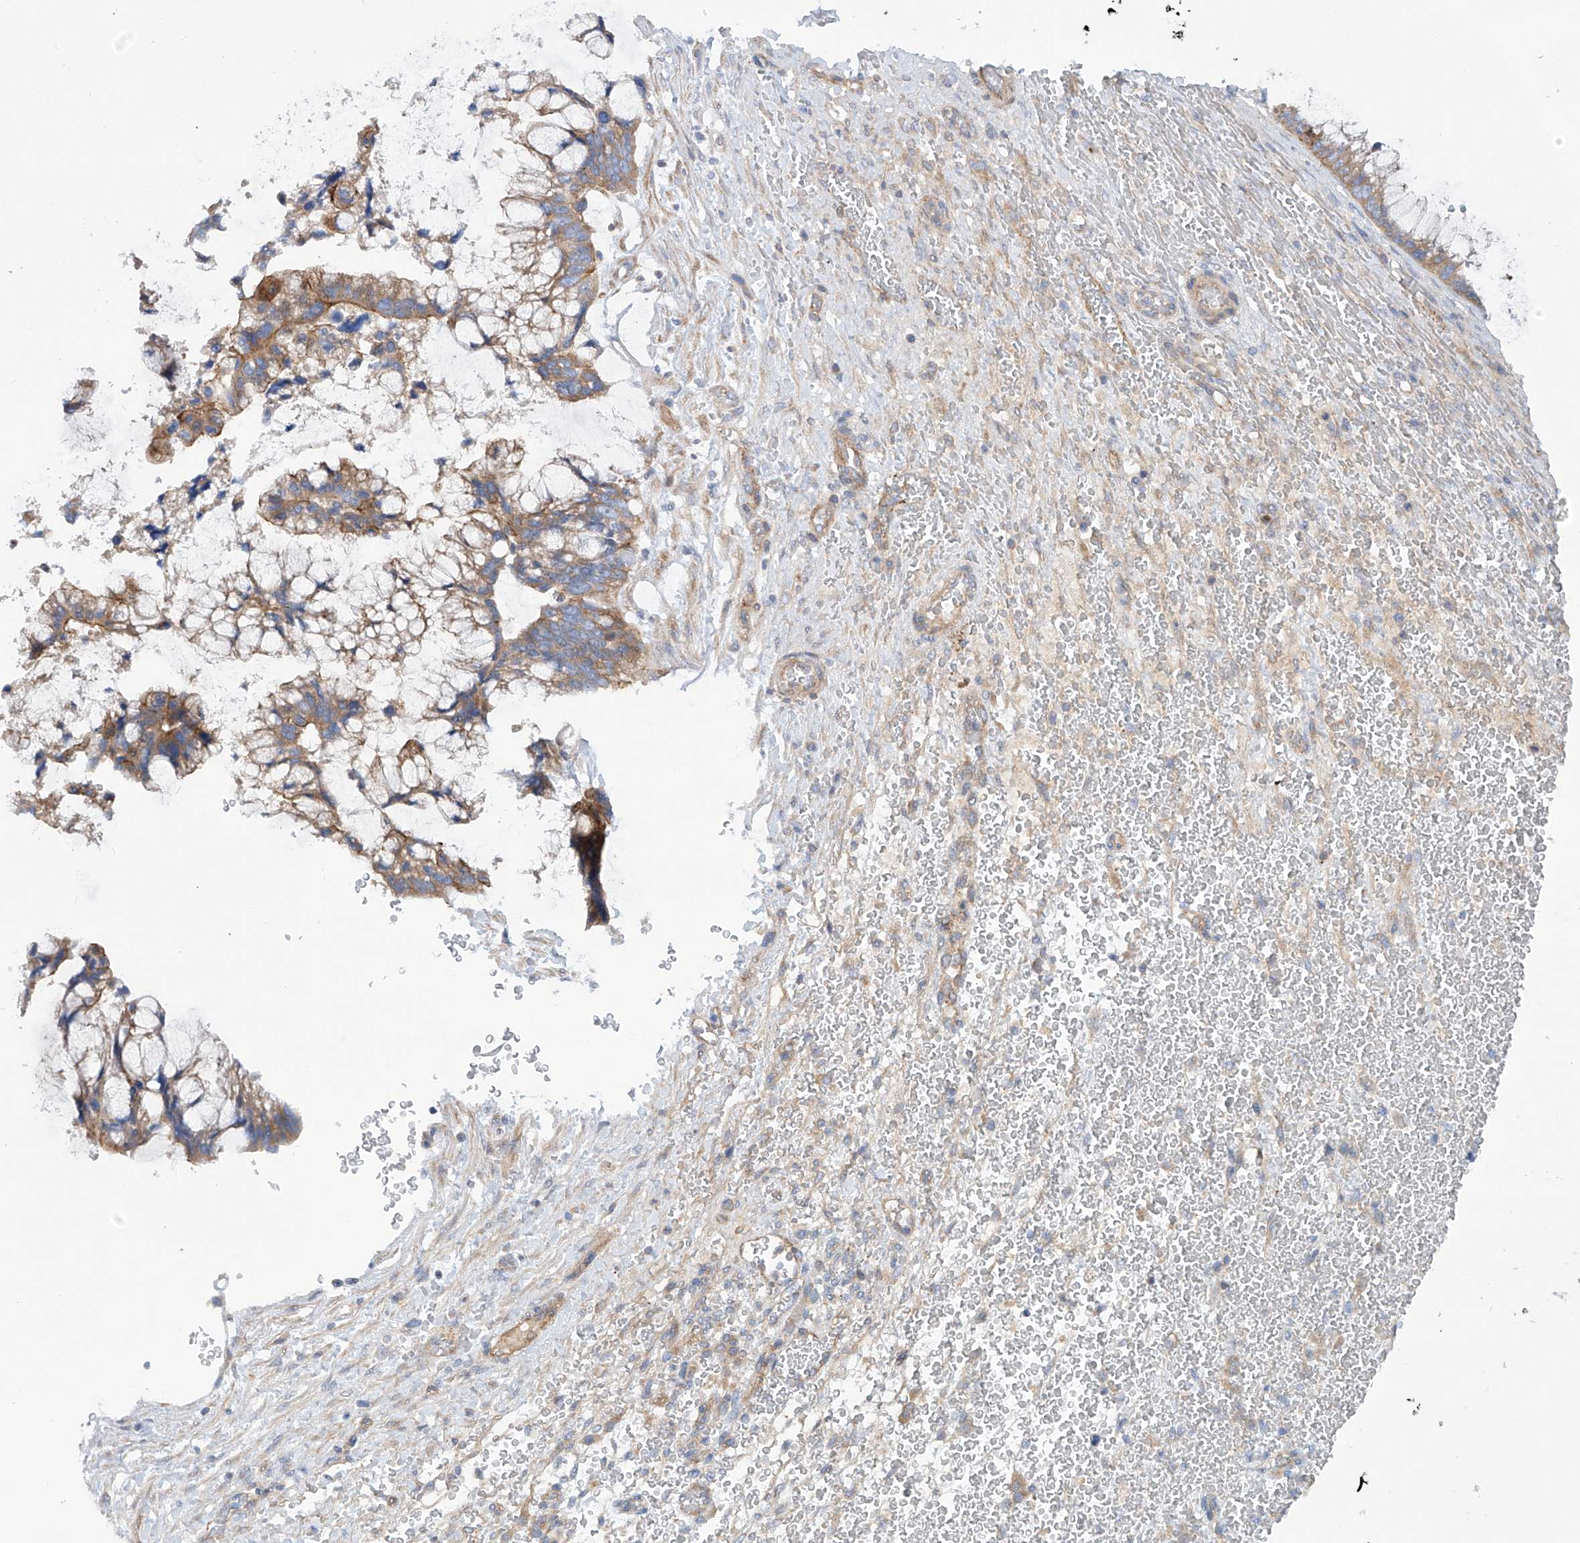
{"staining": {"intensity": "moderate", "quantity": ">75%", "location": "cytoplasmic/membranous"}, "tissue": "ovarian cancer", "cell_type": "Tumor cells", "image_type": "cancer", "snomed": [{"axis": "morphology", "description": "Cystadenocarcinoma, mucinous, NOS"}, {"axis": "topography", "description": "Ovary"}], "caption": "The immunohistochemical stain shows moderate cytoplasmic/membranous expression in tumor cells of mucinous cystadenocarcinoma (ovarian) tissue.", "gene": "TMEM209", "patient": {"sex": "female", "age": 37}}